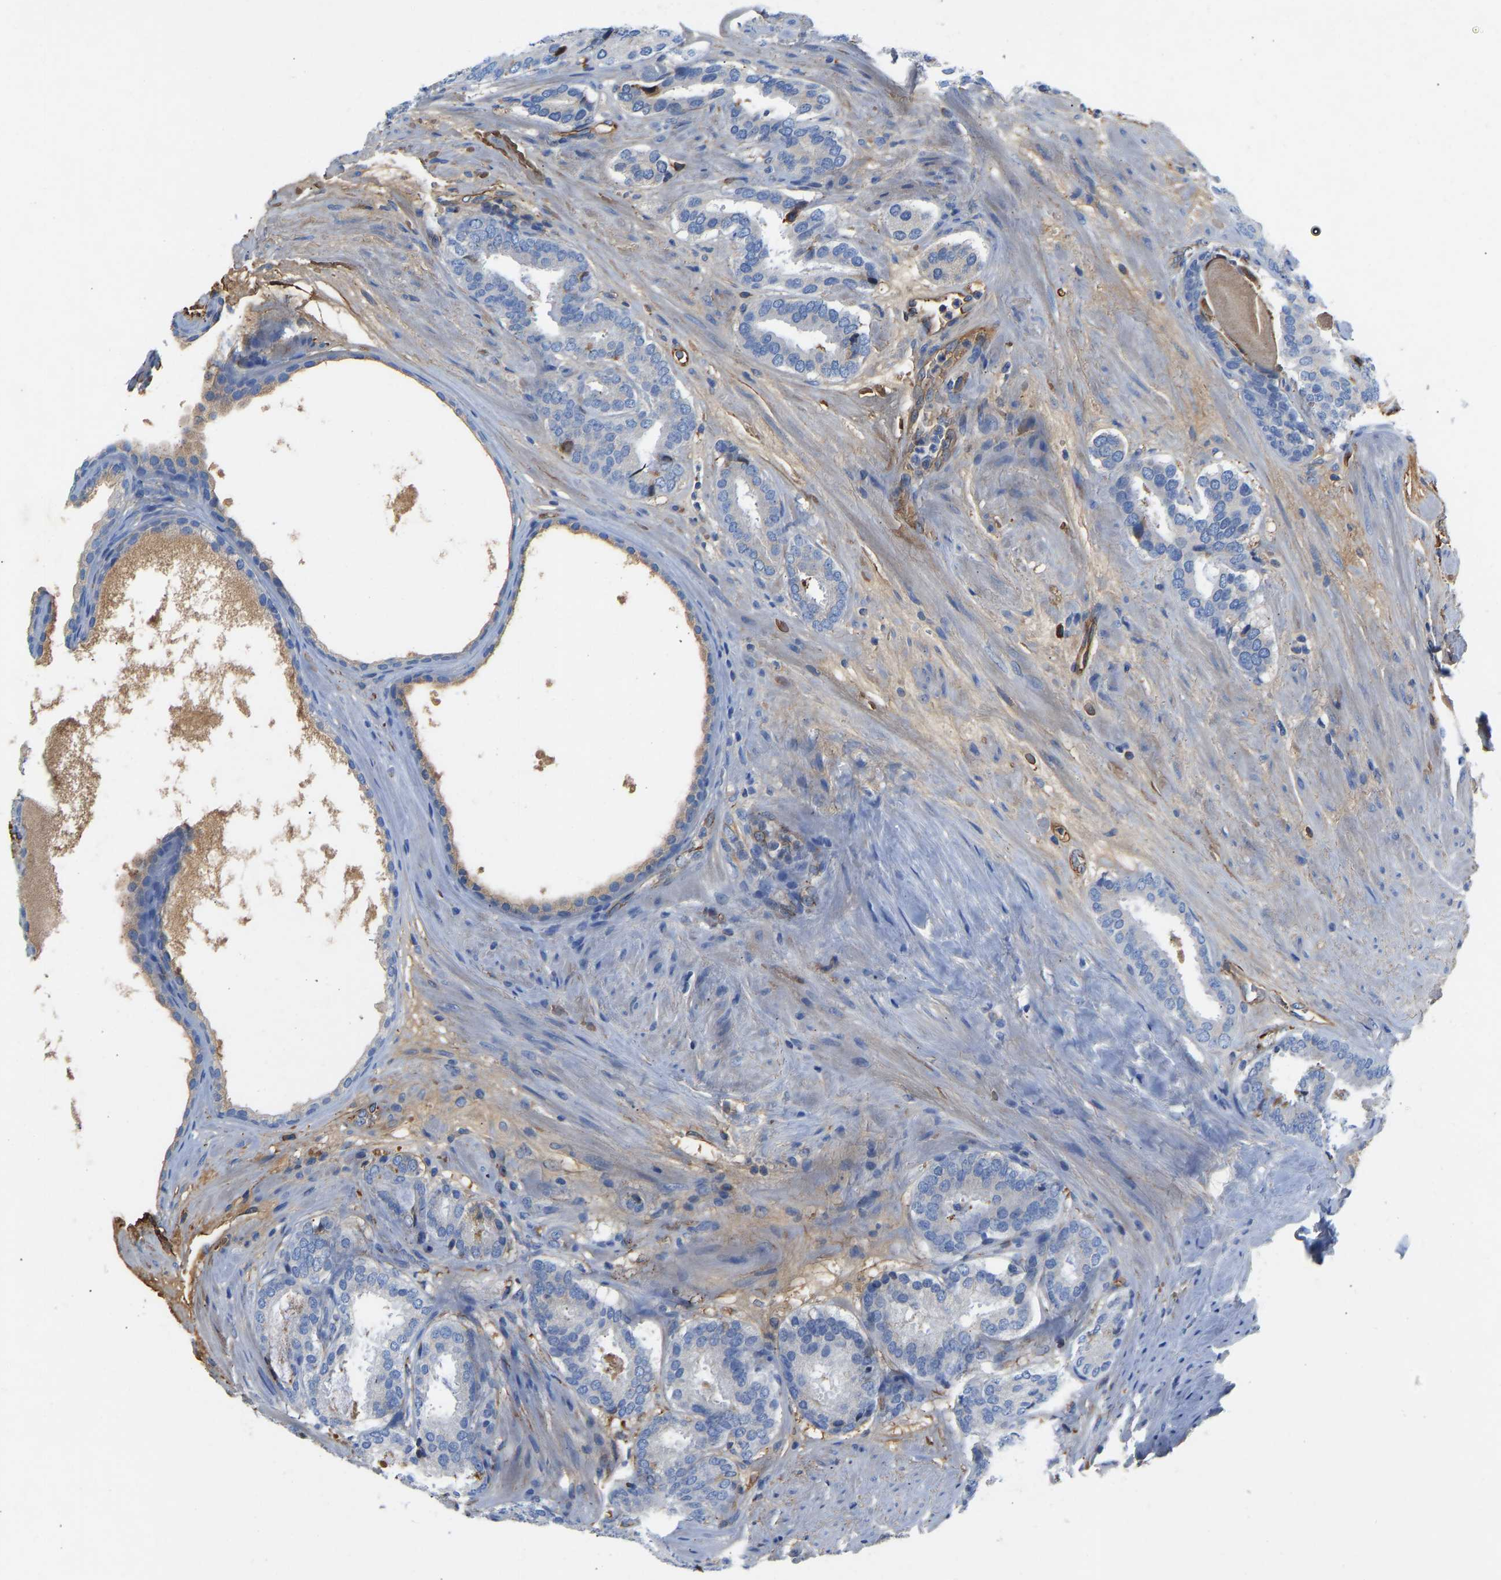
{"staining": {"intensity": "negative", "quantity": "none", "location": "none"}, "tissue": "prostate cancer", "cell_type": "Tumor cells", "image_type": "cancer", "snomed": [{"axis": "morphology", "description": "Adenocarcinoma, Low grade"}, {"axis": "topography", "description": "Prostate"}], "caption": "Image shows no significant protein expression in tumor cells of low-grade adenocarcinoma (prostate). The staining was performed using DAB (3,3'-diaminobenzidine) to visualize the protein expression in brown, while the nuclei were stained in blue with hematoxylin (Magnification: 20x).", "gene": "HSPG2", "patient": {"sex": "male", "age": 69}}